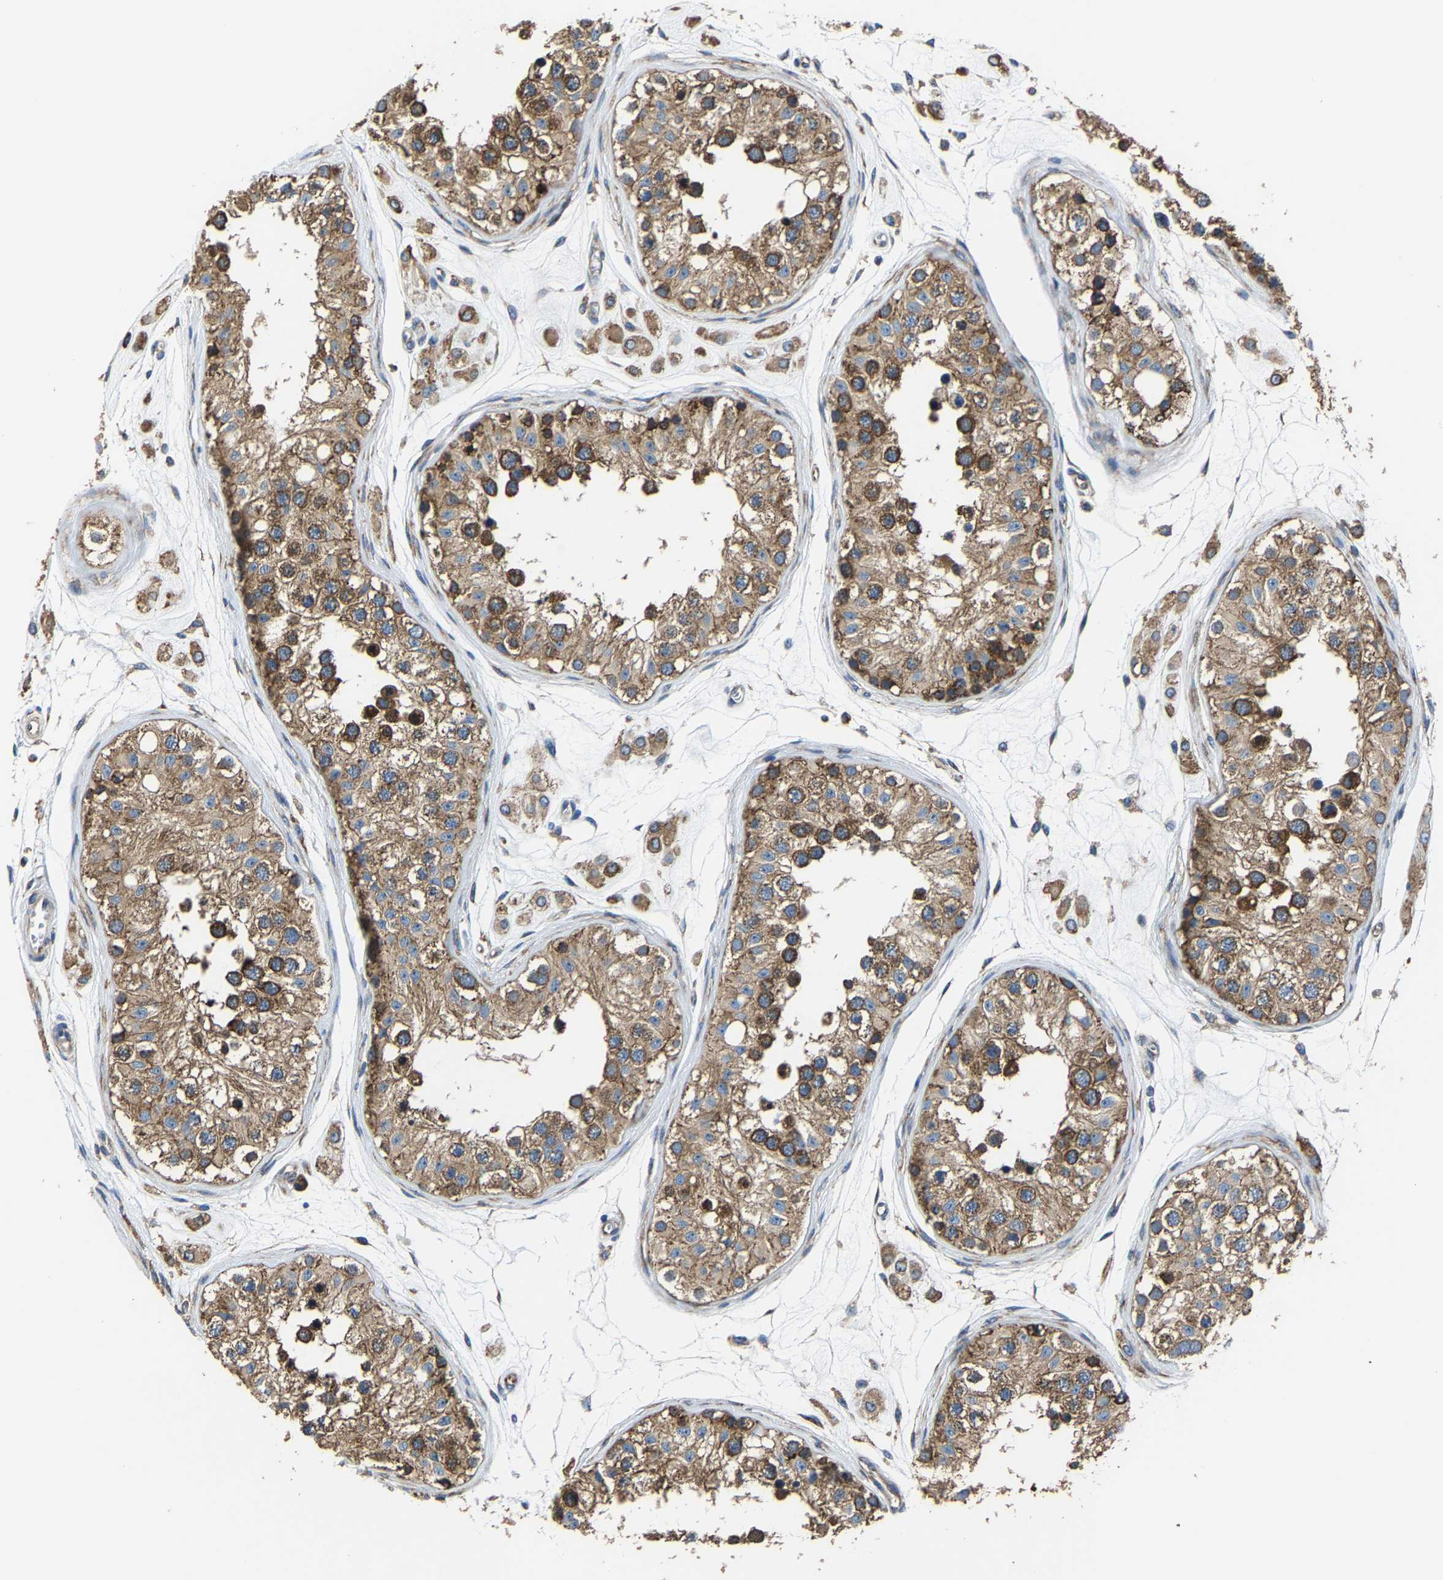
{"staining": {"intensity": "strong", "quantity": ">75%", "location": "cytoplasmic/membranous"}, "tissue": "testis", "cell_type": "Cells in seminiferous ducts", "image_type": "normal", "snomed": [{"axis": "morphology", "description": "Normal tissue, NOS"}, {"axis": "morphology", "description": "Adenocarcinoma, metastatic, NOS"}, {"axis": "topography", "description": "Testis"}], "caption": "The histopathology image displays a brown stain indicating the presence of a protein in the cytoplasmic/membranous of cells in seminiferous ducts in testis. (DAB (3,3'-diaminobenzidine) IHC with brightfield microscopy, high magnification).", "gene": "G3BP2", "patient": {"sex": "male", "age": 26}}